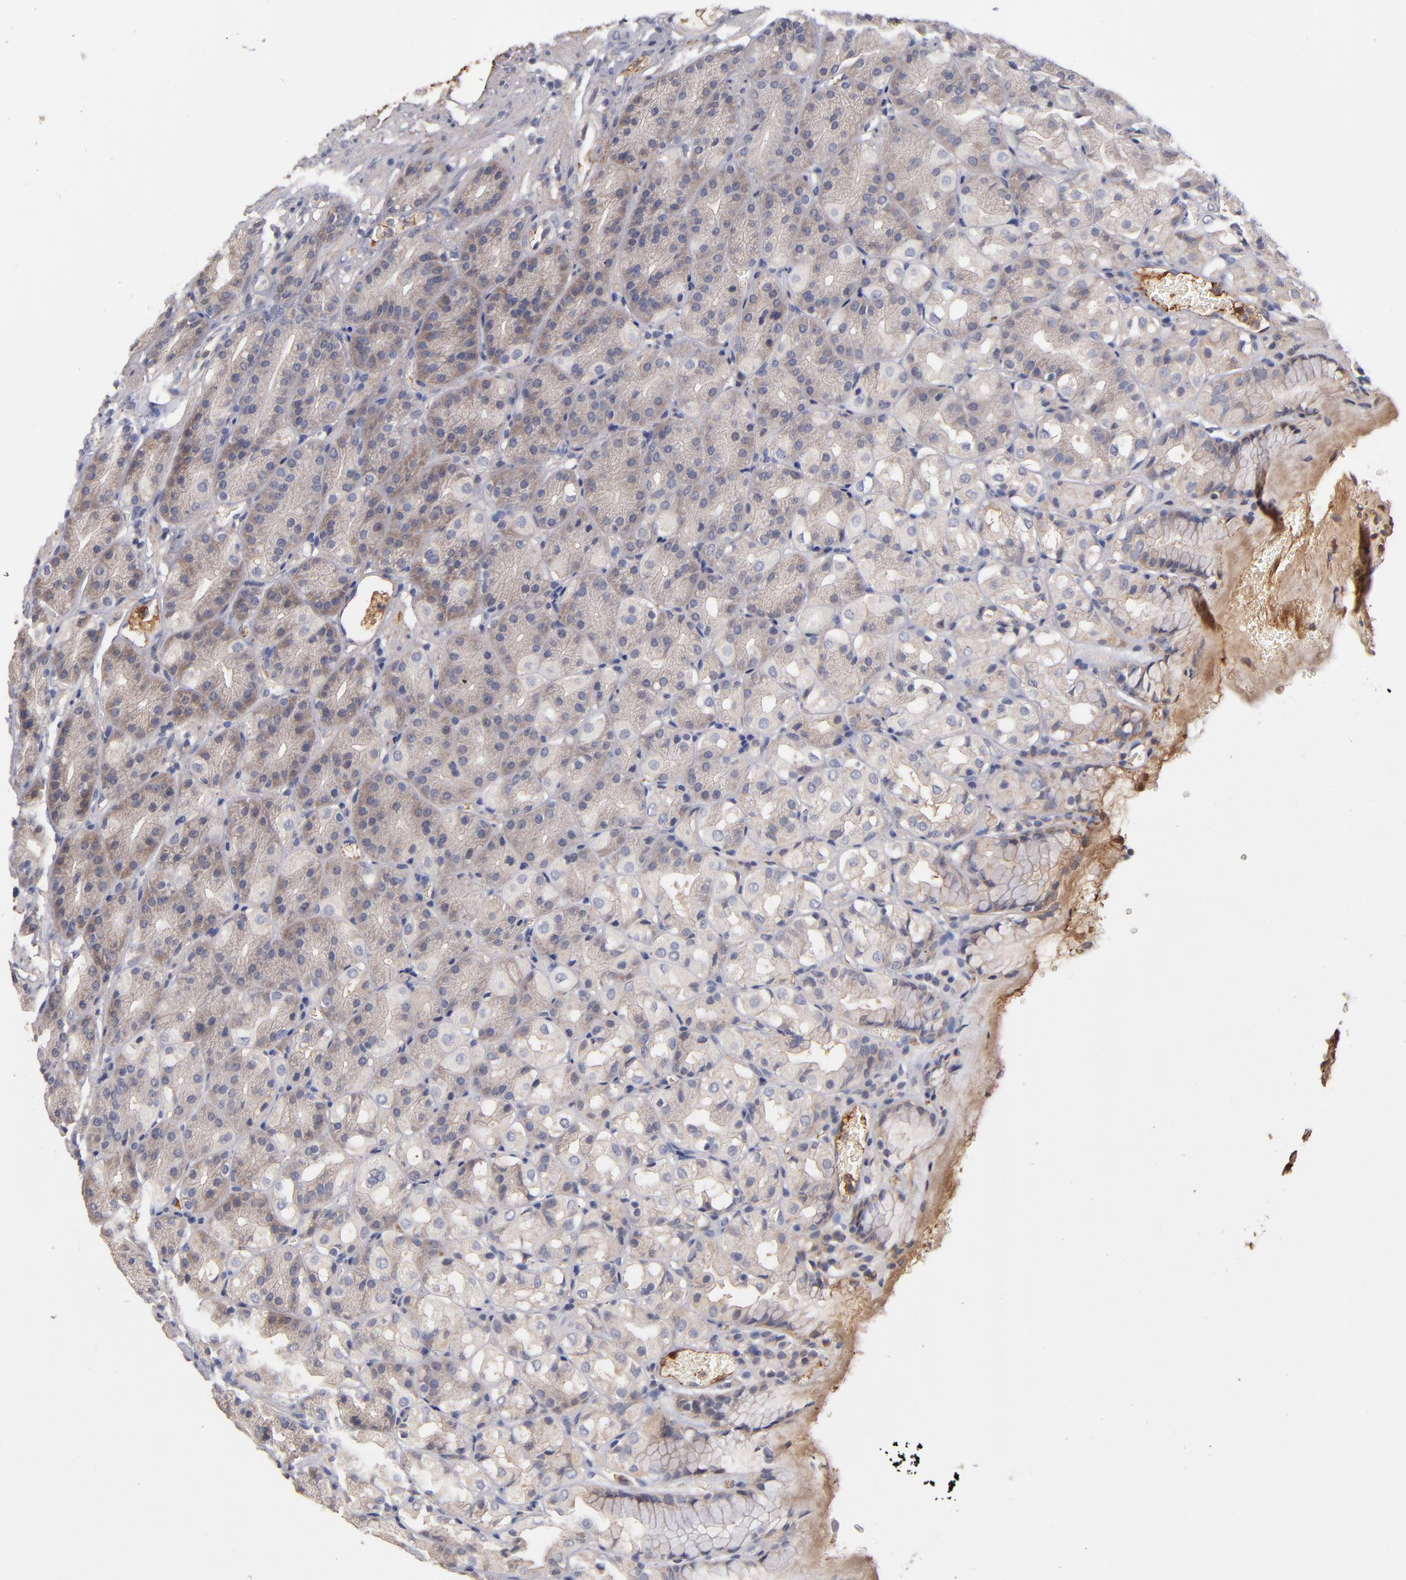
{"staining": {"intensity": "weak", "quantity": "25%-75%", "location": "cytoplasmic/membranous"}, "tissue": "stomach", "cell_type": "Glandular cells", "image_type": "normal", "snomed": [{"axis": "morphology", "description": "Normal tissue, NOS"}, {"axis": "topography", "description": "Stomach, upper"}], "caption": "Immunohistochemistry (DAB (3,3'-diaminobenzidine)) staining of unremarkable human stomach exhibits weak cytoplasmic/membranous protein staining in about 25%-75% of glandular cells.", "gene": "DACT1", "patient": {"sex": "female", "age": 81}}